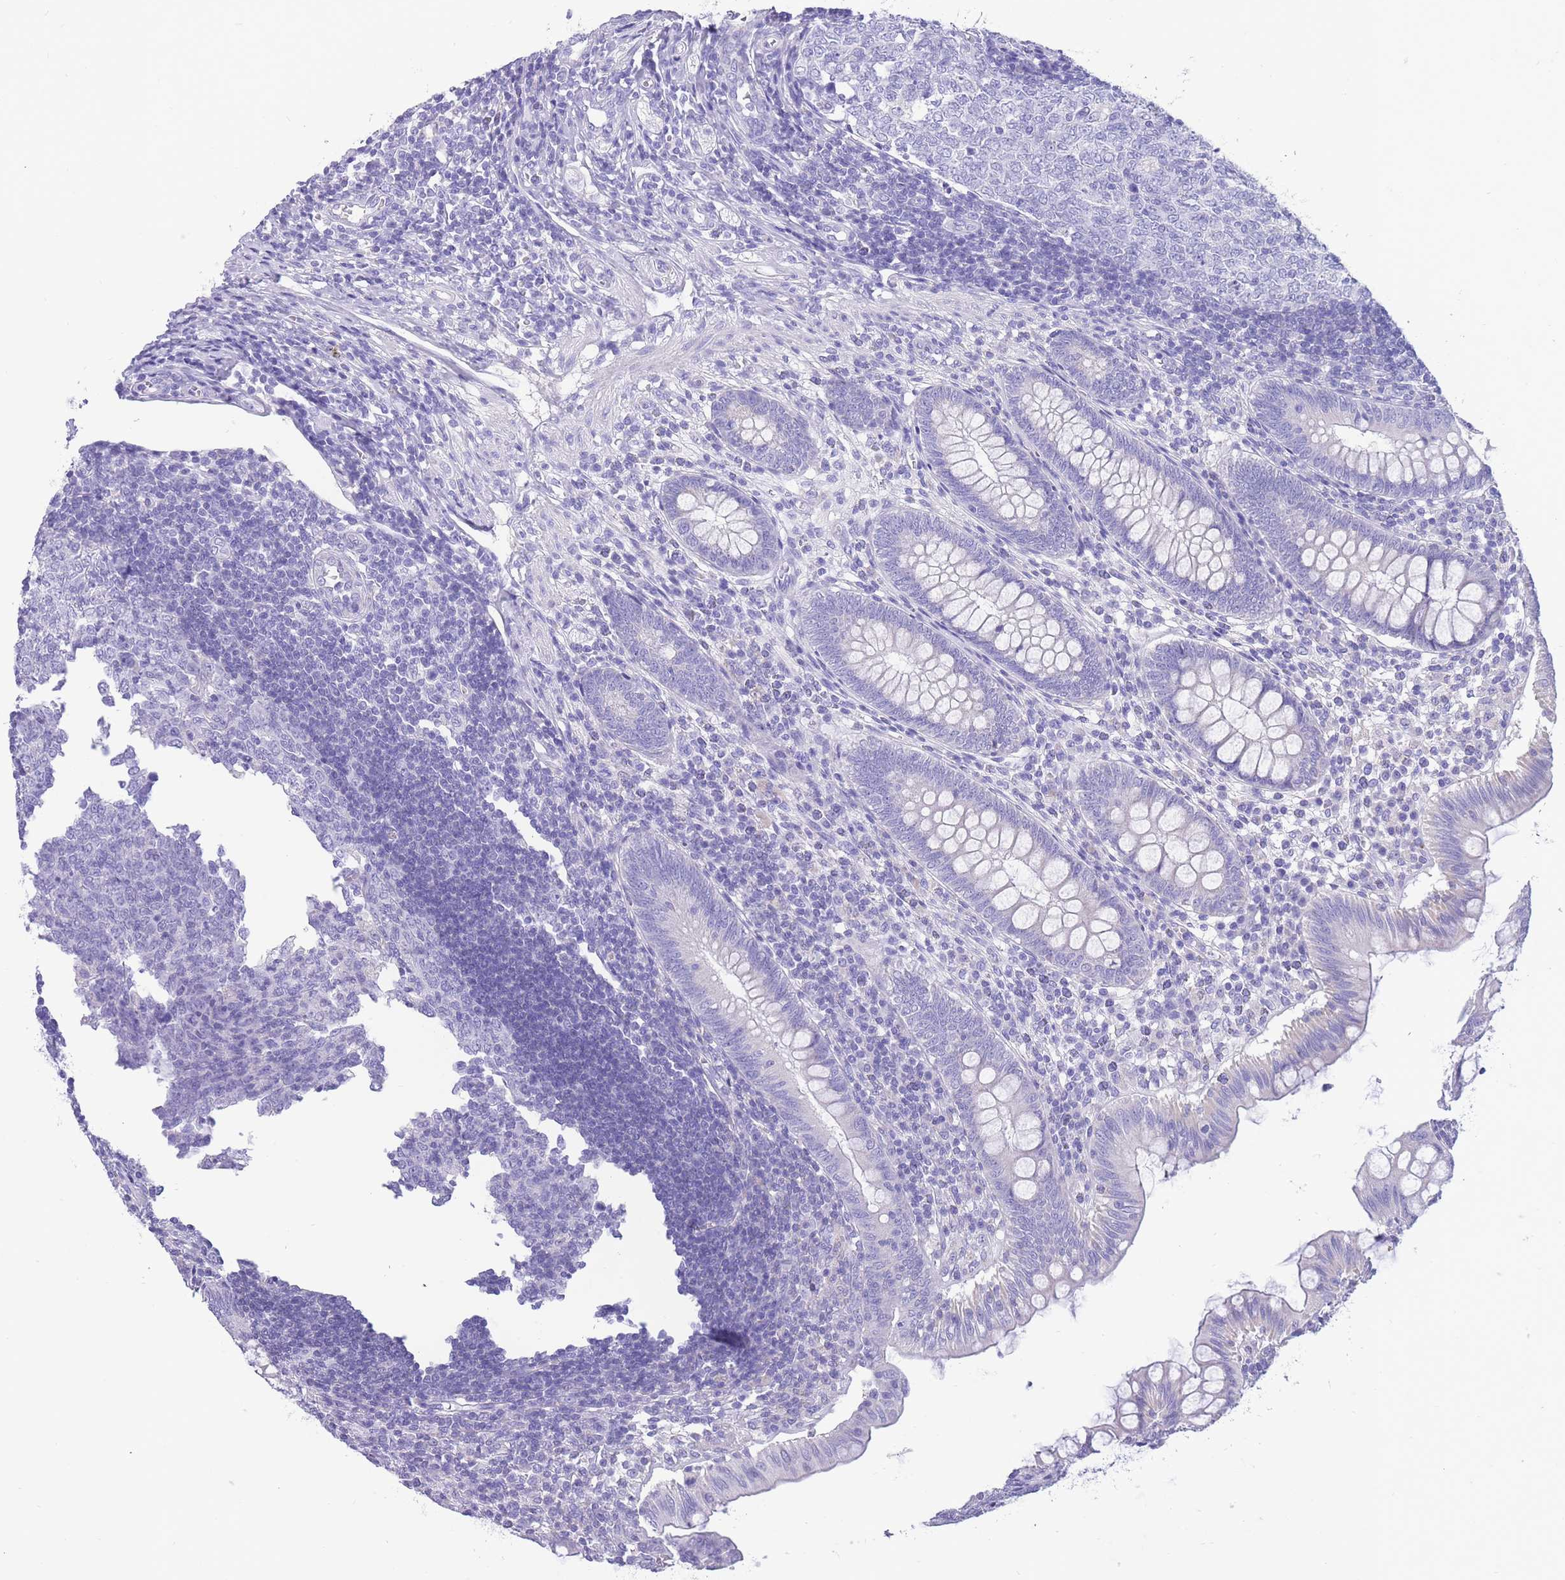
{"staining": {"intensity": "negative", "quantity": "none", "location": "none"}, "tissue": "appendix", "cell_type": "Glandular cells", "image_type": "normal", "snomed": [{"axis": "morphology", "description": "Normal tissue, NOS"}, {"axis": "topography", "description": "Appendix"}], "caption": "Appendix stained for a protein using immunohistochemistry demonstrates no positivity glandular cells.", "gene": "INTS2", "patient": {"sex": "male", "age": 14}}